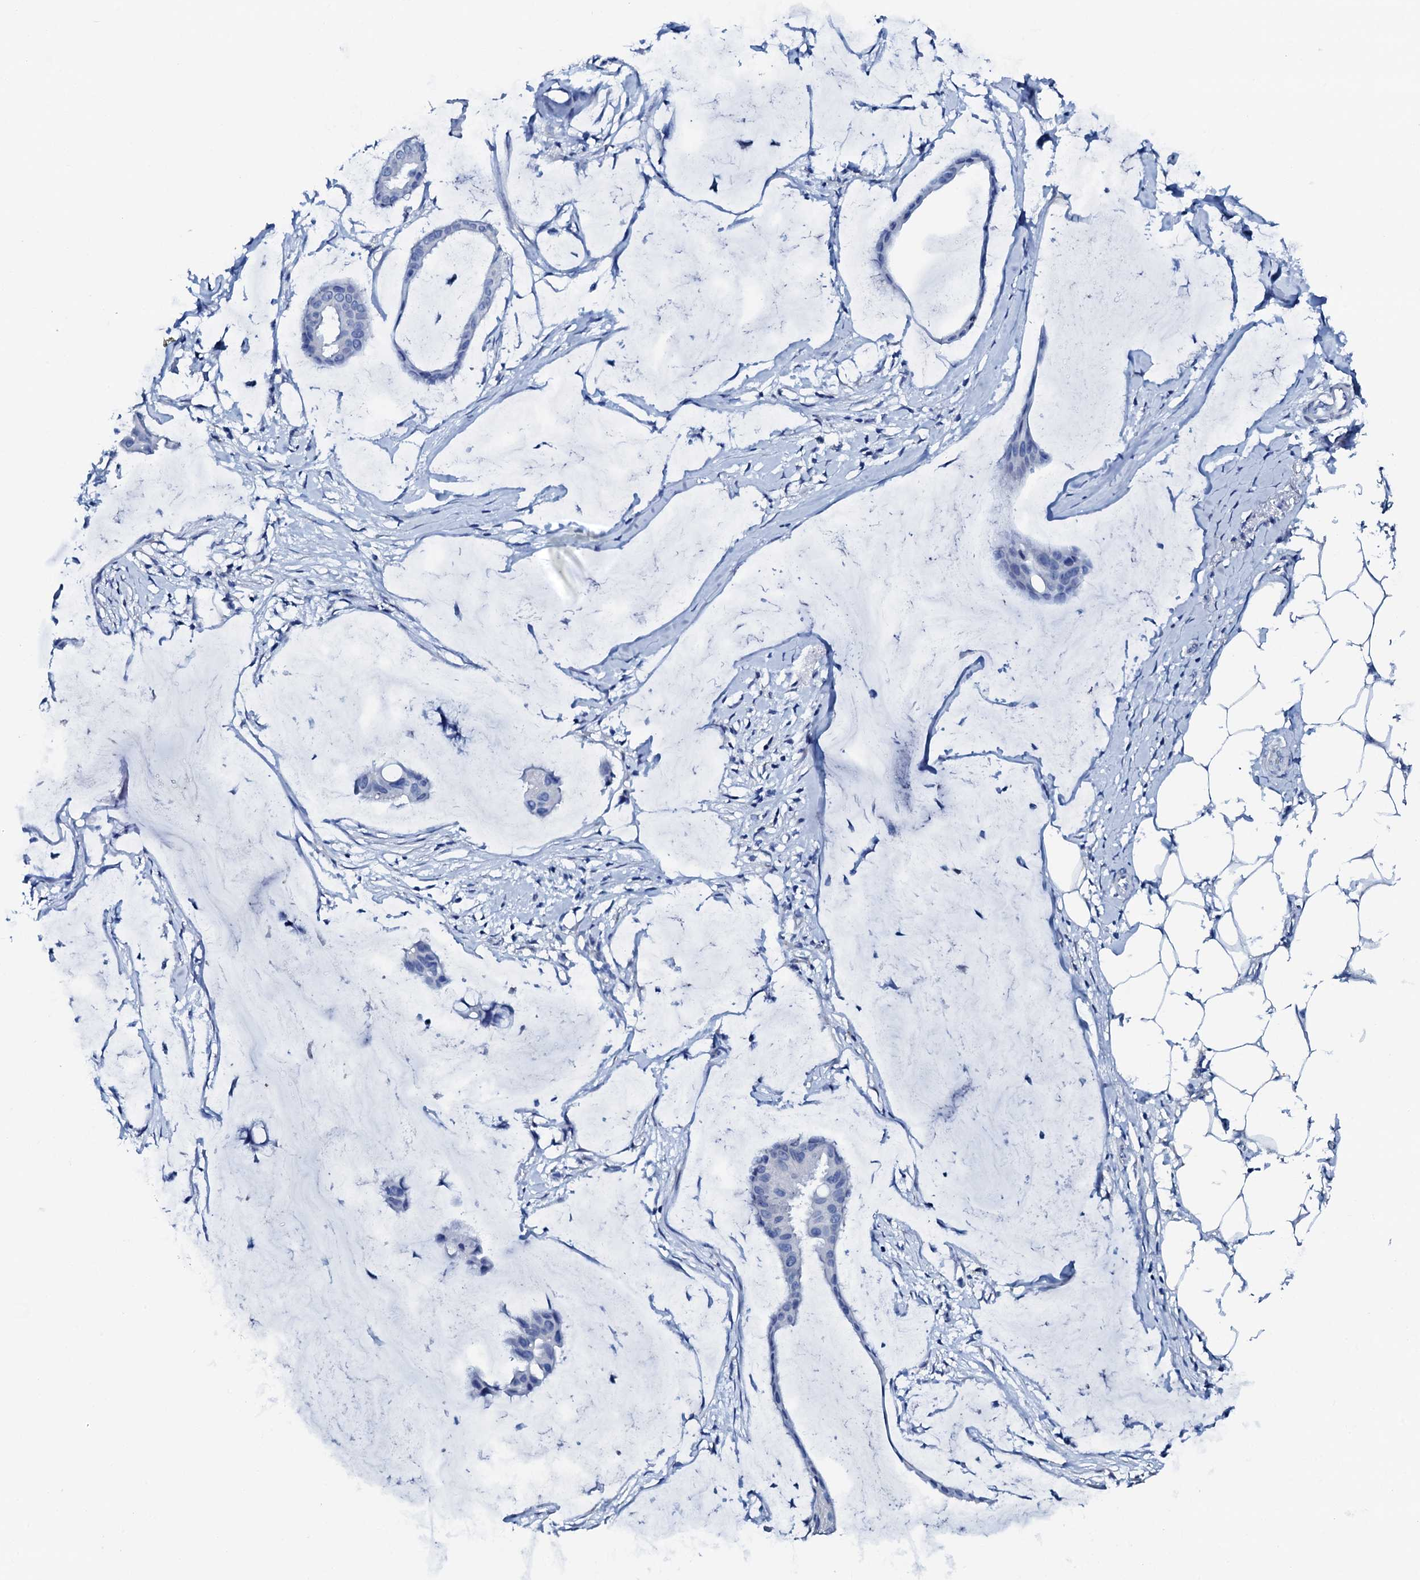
{"staining": {"intensity": "negative", "quantity": "none", "location": "none"}, "tissue": "ovarian cancer", "cell_type": "Tumor cells", "image_type": "cancer", "snomed": [{"axis": "morphology", "description": "Cystadenocarcinoma, mucinous, NOS"}, {"axis": "topography", "description": "Ovary"}], "caption": "An immunohistochemistry (IHC) photomicrograph of mucinous cystadenocarcinoma (ovarian) is shown. There is no staining in tumor cells of mucinous cystadenocarcinoma (ovarian).", "gene": "AMER2", "patient": {"sex": "female", "age": 73}}